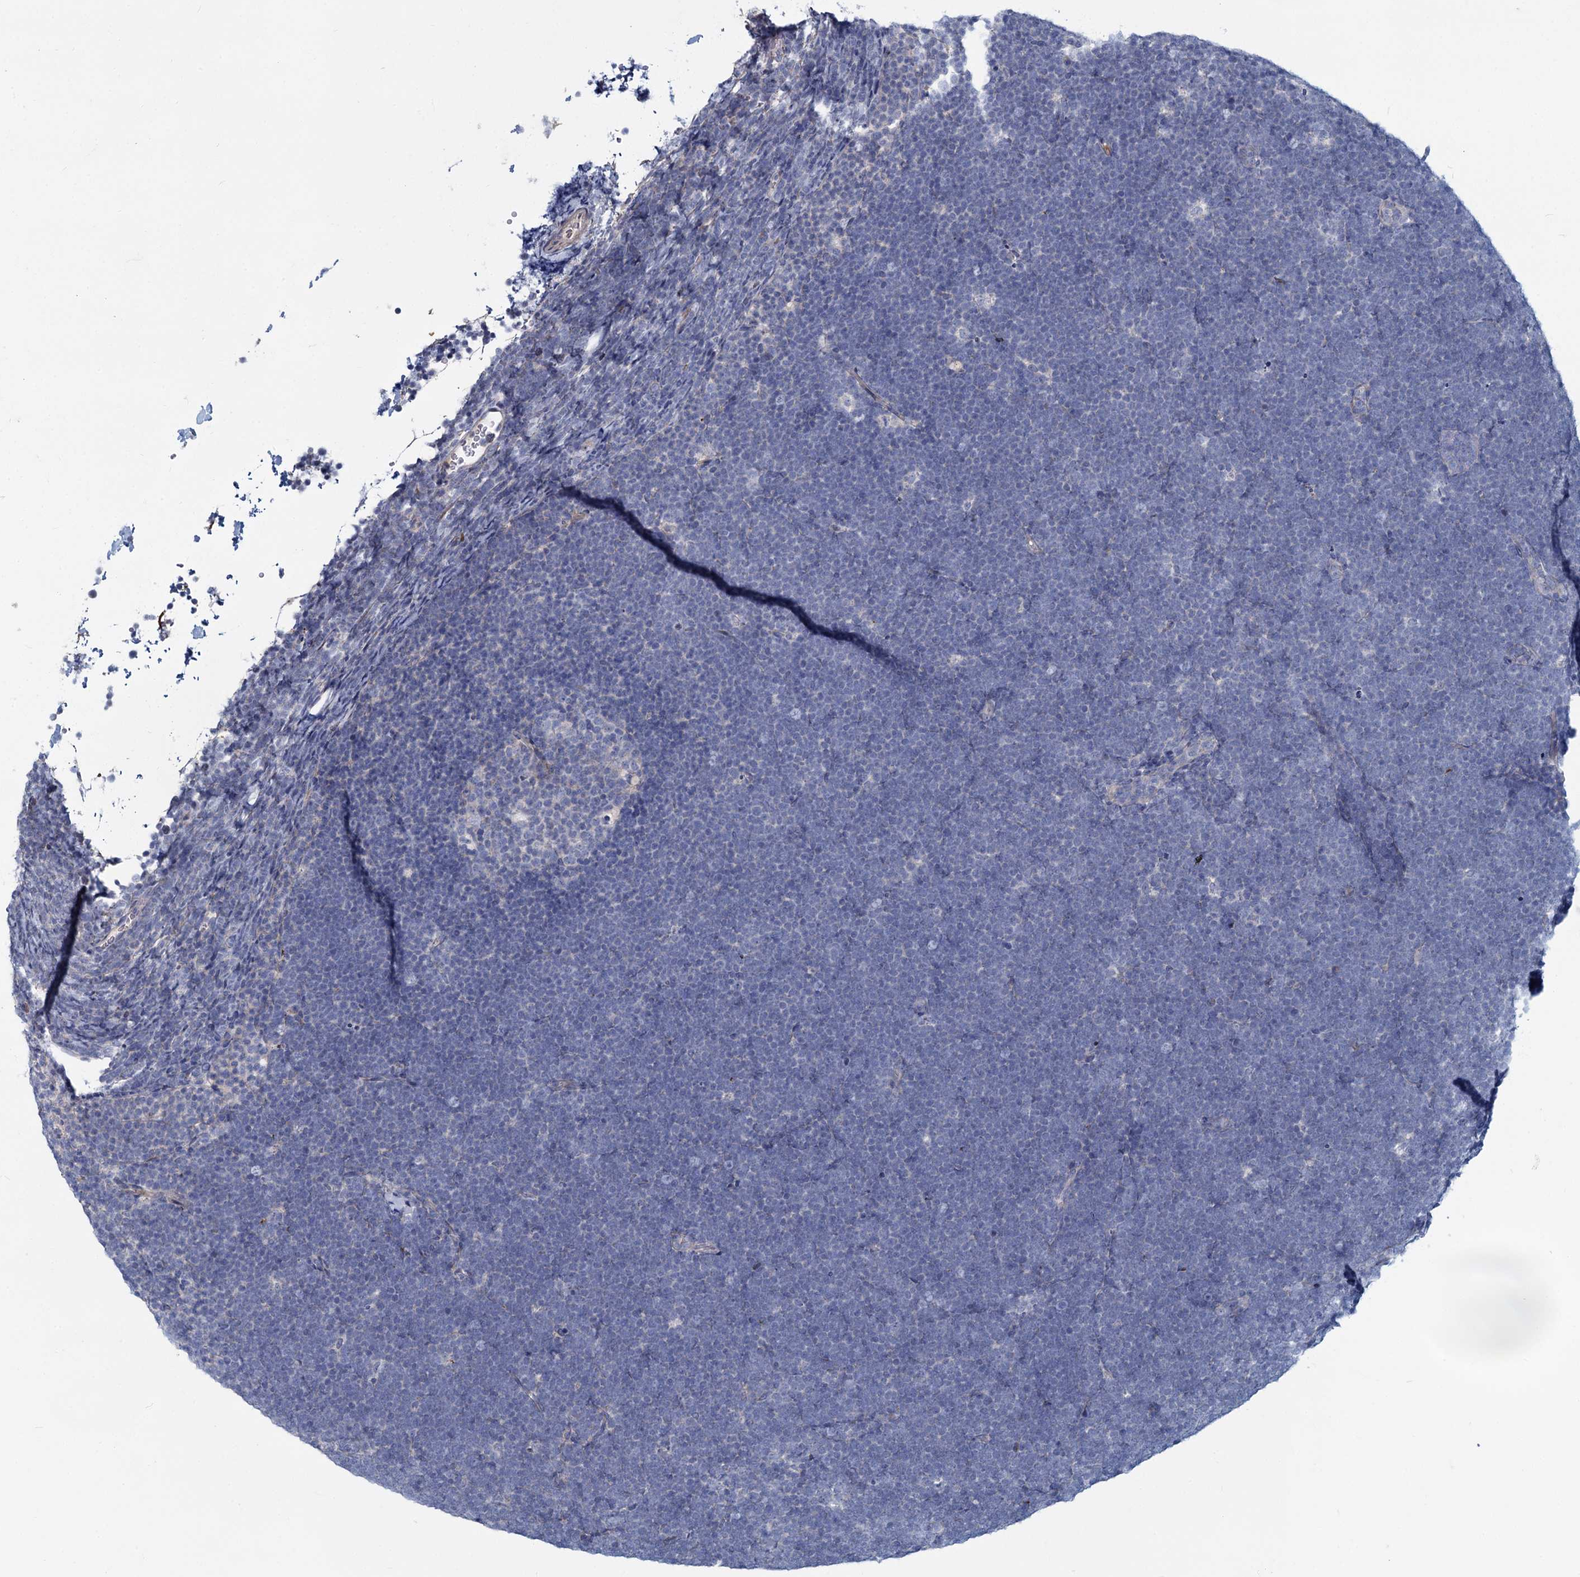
{"staining": {"intensity": "negative", "quantity": "none", "location": "none"}, "tissue": "lymphoma", "cell_type": "Tumor cells", "image_type": "cancer", "snomed": [{"axis": "morphology", "description": "Malignant lymphoma, non-Hodgkin's type, High grade"}, {"axis": "topography", "description": "Lymph node"}], "caption": "Human lymphoma stained for a protein using immunohistochemistry (IHC) exhibits no positivity in tumor cells.", "gene": "DCUN1D2", "patient": {"sex": "male", "age": 13}}